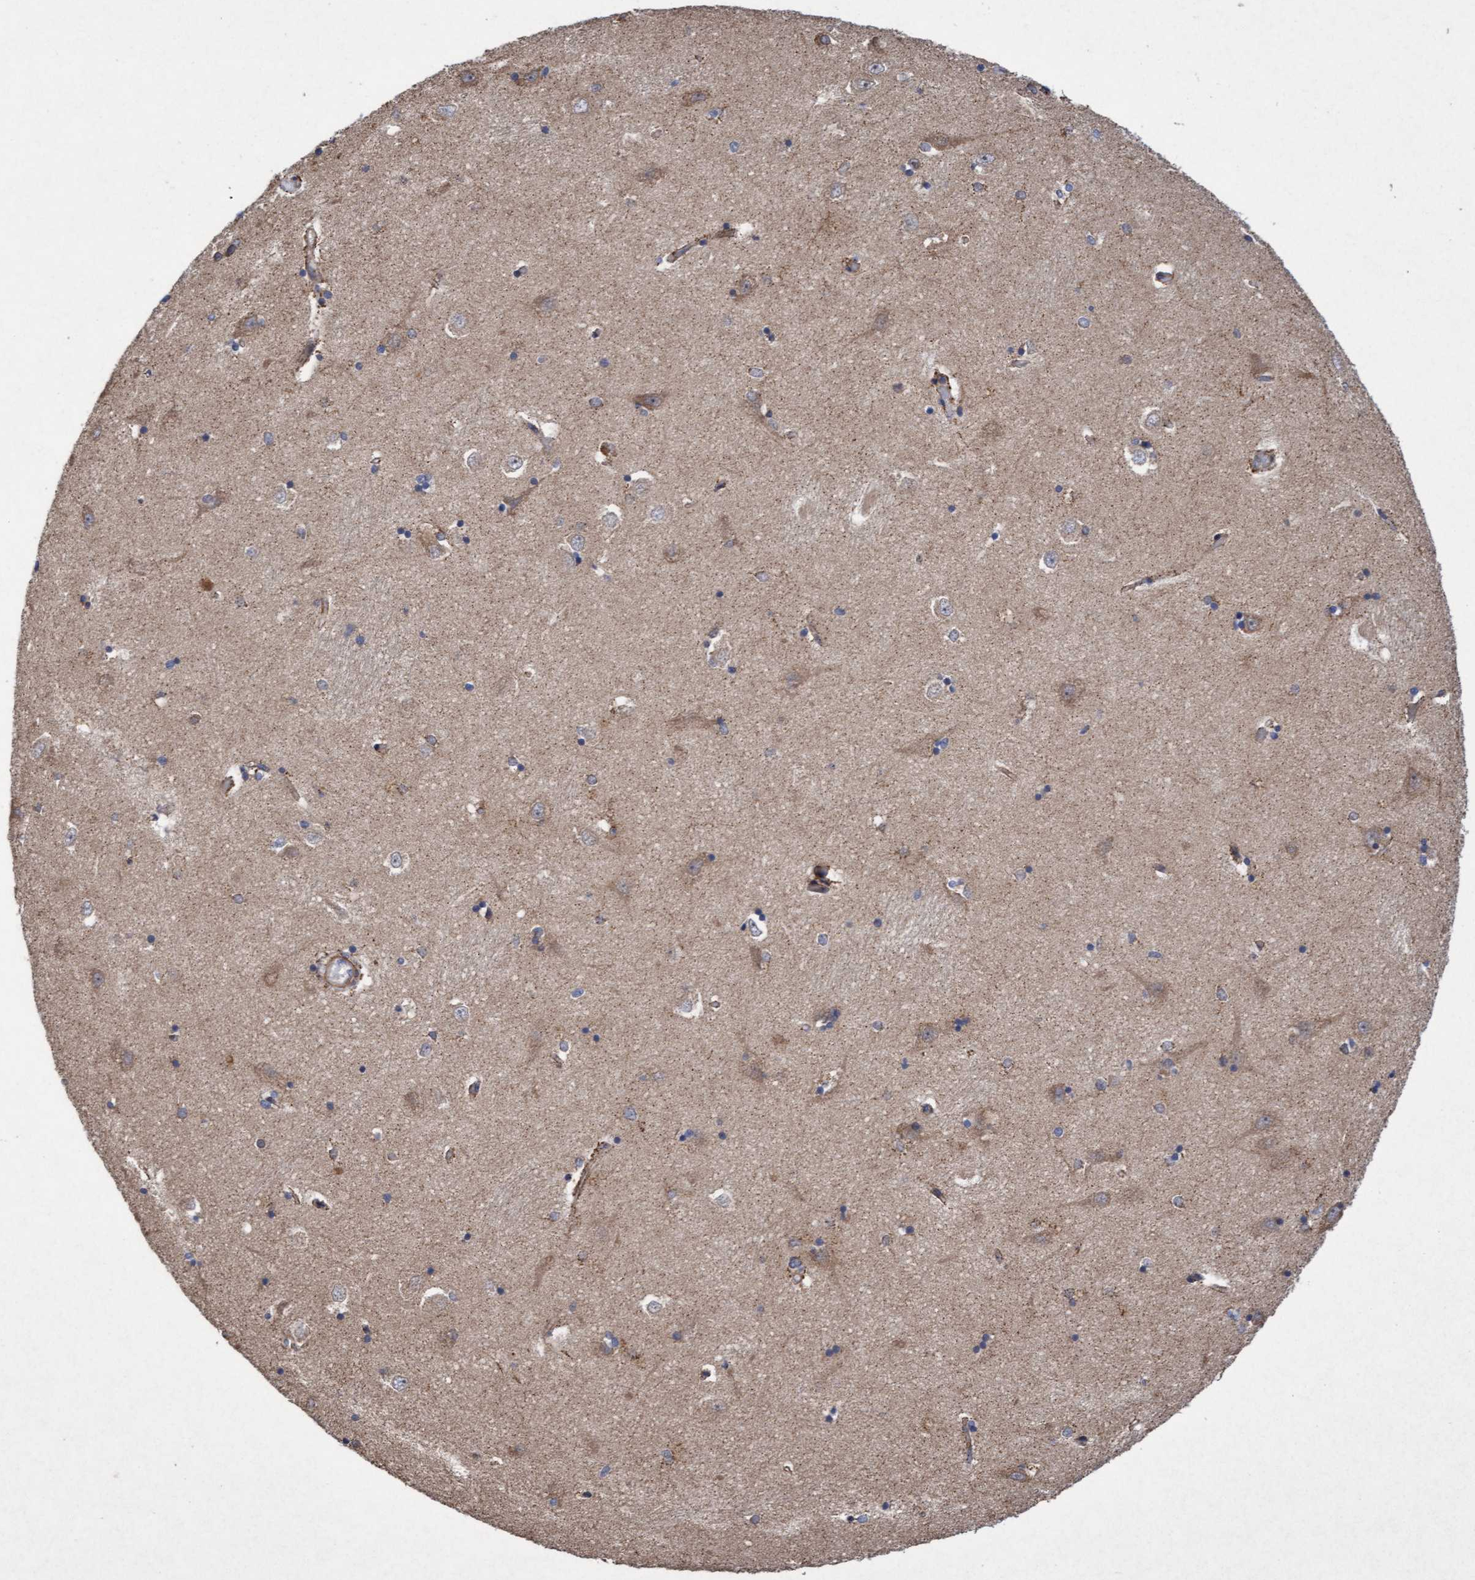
{"staining": {"intensity": "moderate", "quantity": "25%-75%", "location": "cytoplasmic/membranous"}, "tissue": "hippocampus", "cell_type": "Glial cells", "image_type": "normal", "snomed": [{"axis": "morphology", "description": "Normal tissue, NOS"}, {"axis": "topography", "description": "Hippocampus"}], "caption": "A histopathology image showing moderate cytoplasmic/membranous staining in about 25%-75% of glial cells in normal hippocampus, as visualized by brown immunohistochemical staining.", "gene": "ELP5", "patient": {"sex": "male", "age": 45}}